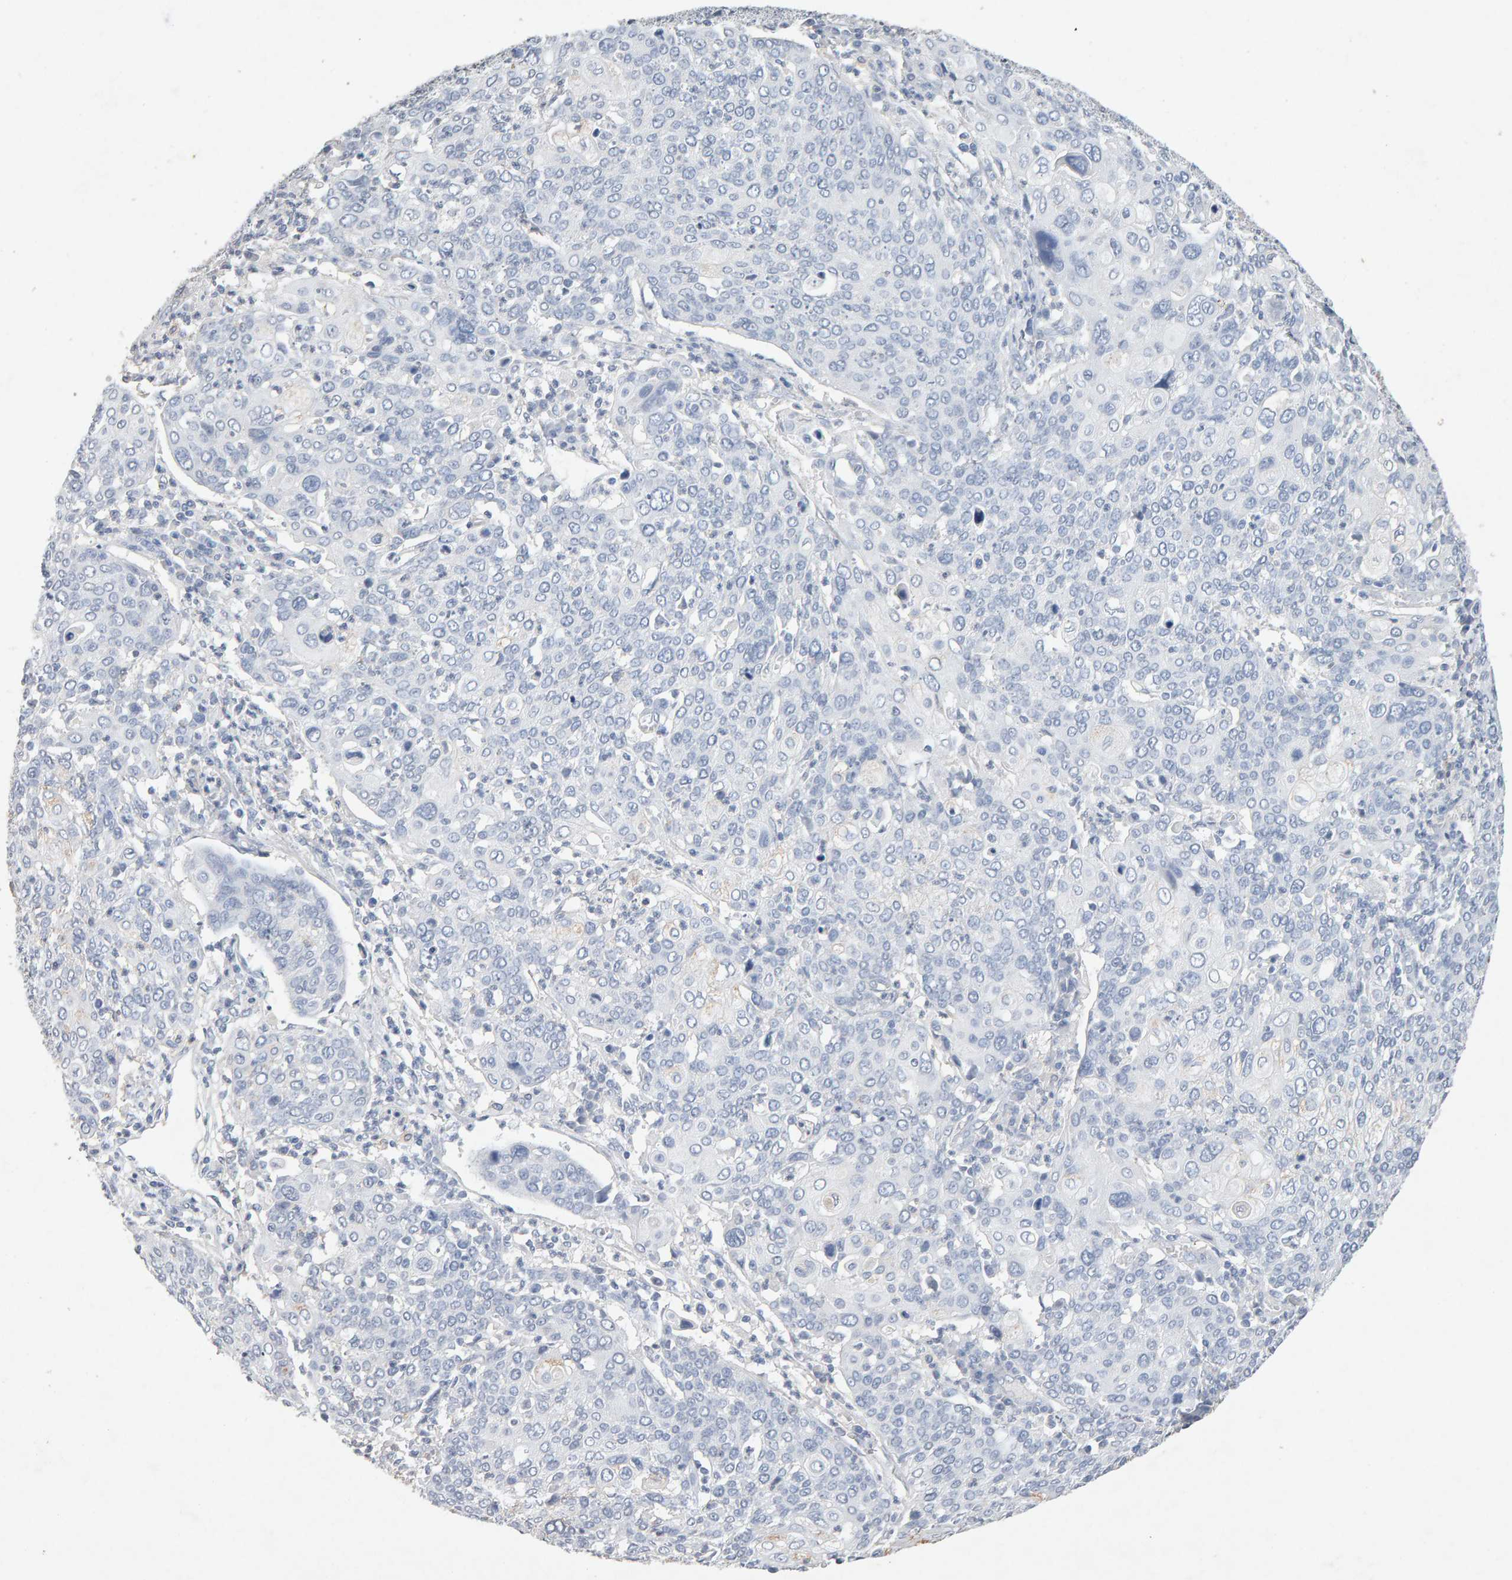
{"staining": {"intensity": "negative", "quantity": "none", "location": "none"}, "tissue": "cervical cancer", "cell_type": "Tumor cells", "image_type": "cancer", "snomed": [{"axis": "morphology", "description": "Squamous cell carcinoma, NOS"}, {"axis": "topography", "description": "Cervix"}], "caption": "Immunohistochemistry (IHC) of human squamous cell carcinoma (cervical) reveals no expression in tumor cells.", "gene": "PTPRM", "patient": {"sex": "female", "age": 40}}